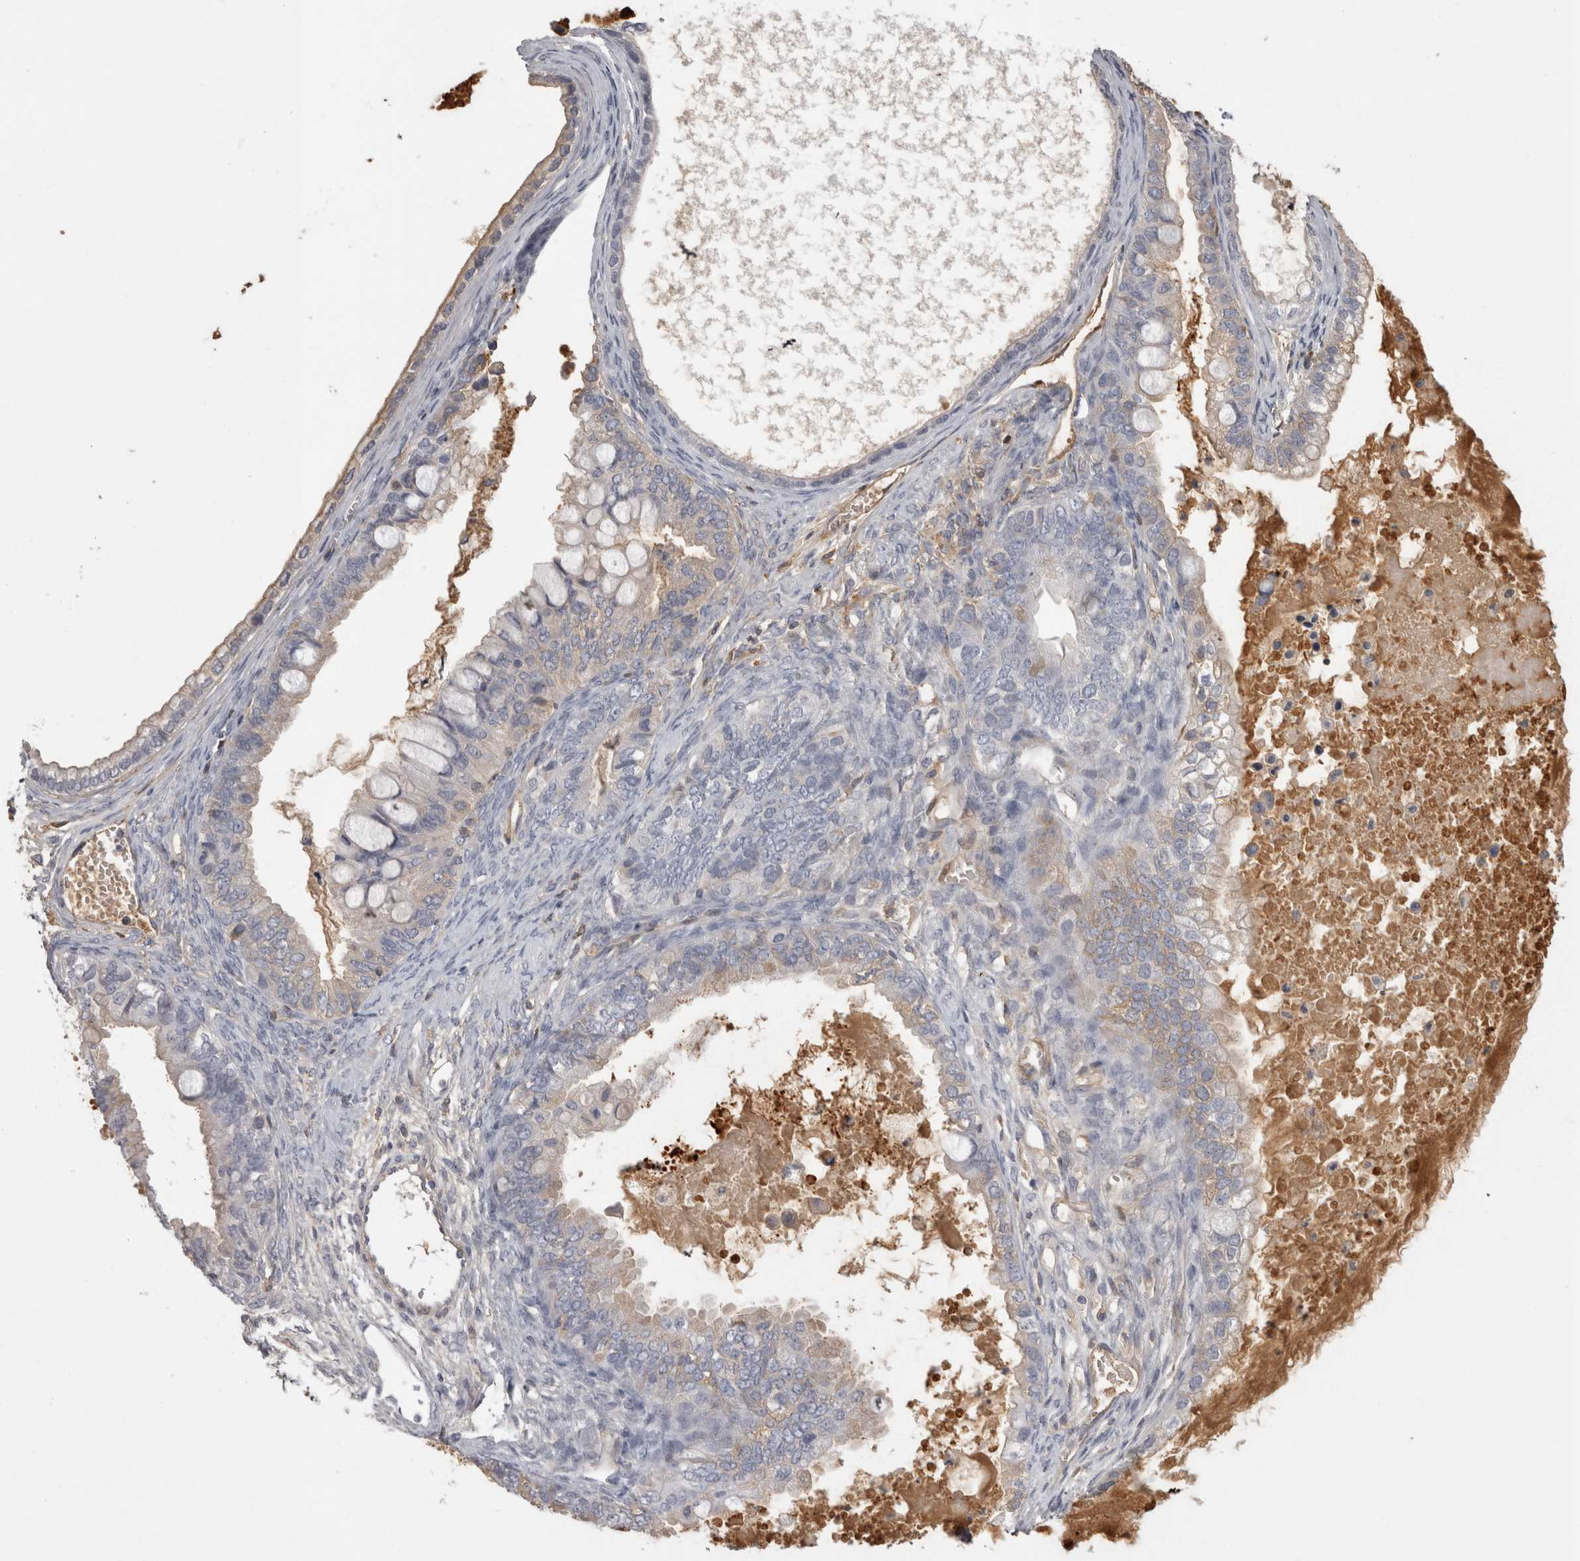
{"staining": {"intensity": "weak", "quantity": "25%-75%", "location": "cytoplasmic/membranous"}, "tissue": "ovarian cancer", "cell_type": "Tumor cells", "image_type": "cancer", "snomed": [{"axis": "morphology", "description": "Cystadenocarcinoma, mucinous, NOS"}, {"axis": "topography", "description": "Ovary"}], "caption": "High-power microscopy captured an immunohistochemistry micrograph of ovarian cancer (mucinous cystadenocarcinoma), revealing weak cytoplasmic/membranous positivity in about 25%-75% of tumor cells.", "gene": "SAA4", "patient": {"sex": "female", "age": 80}}